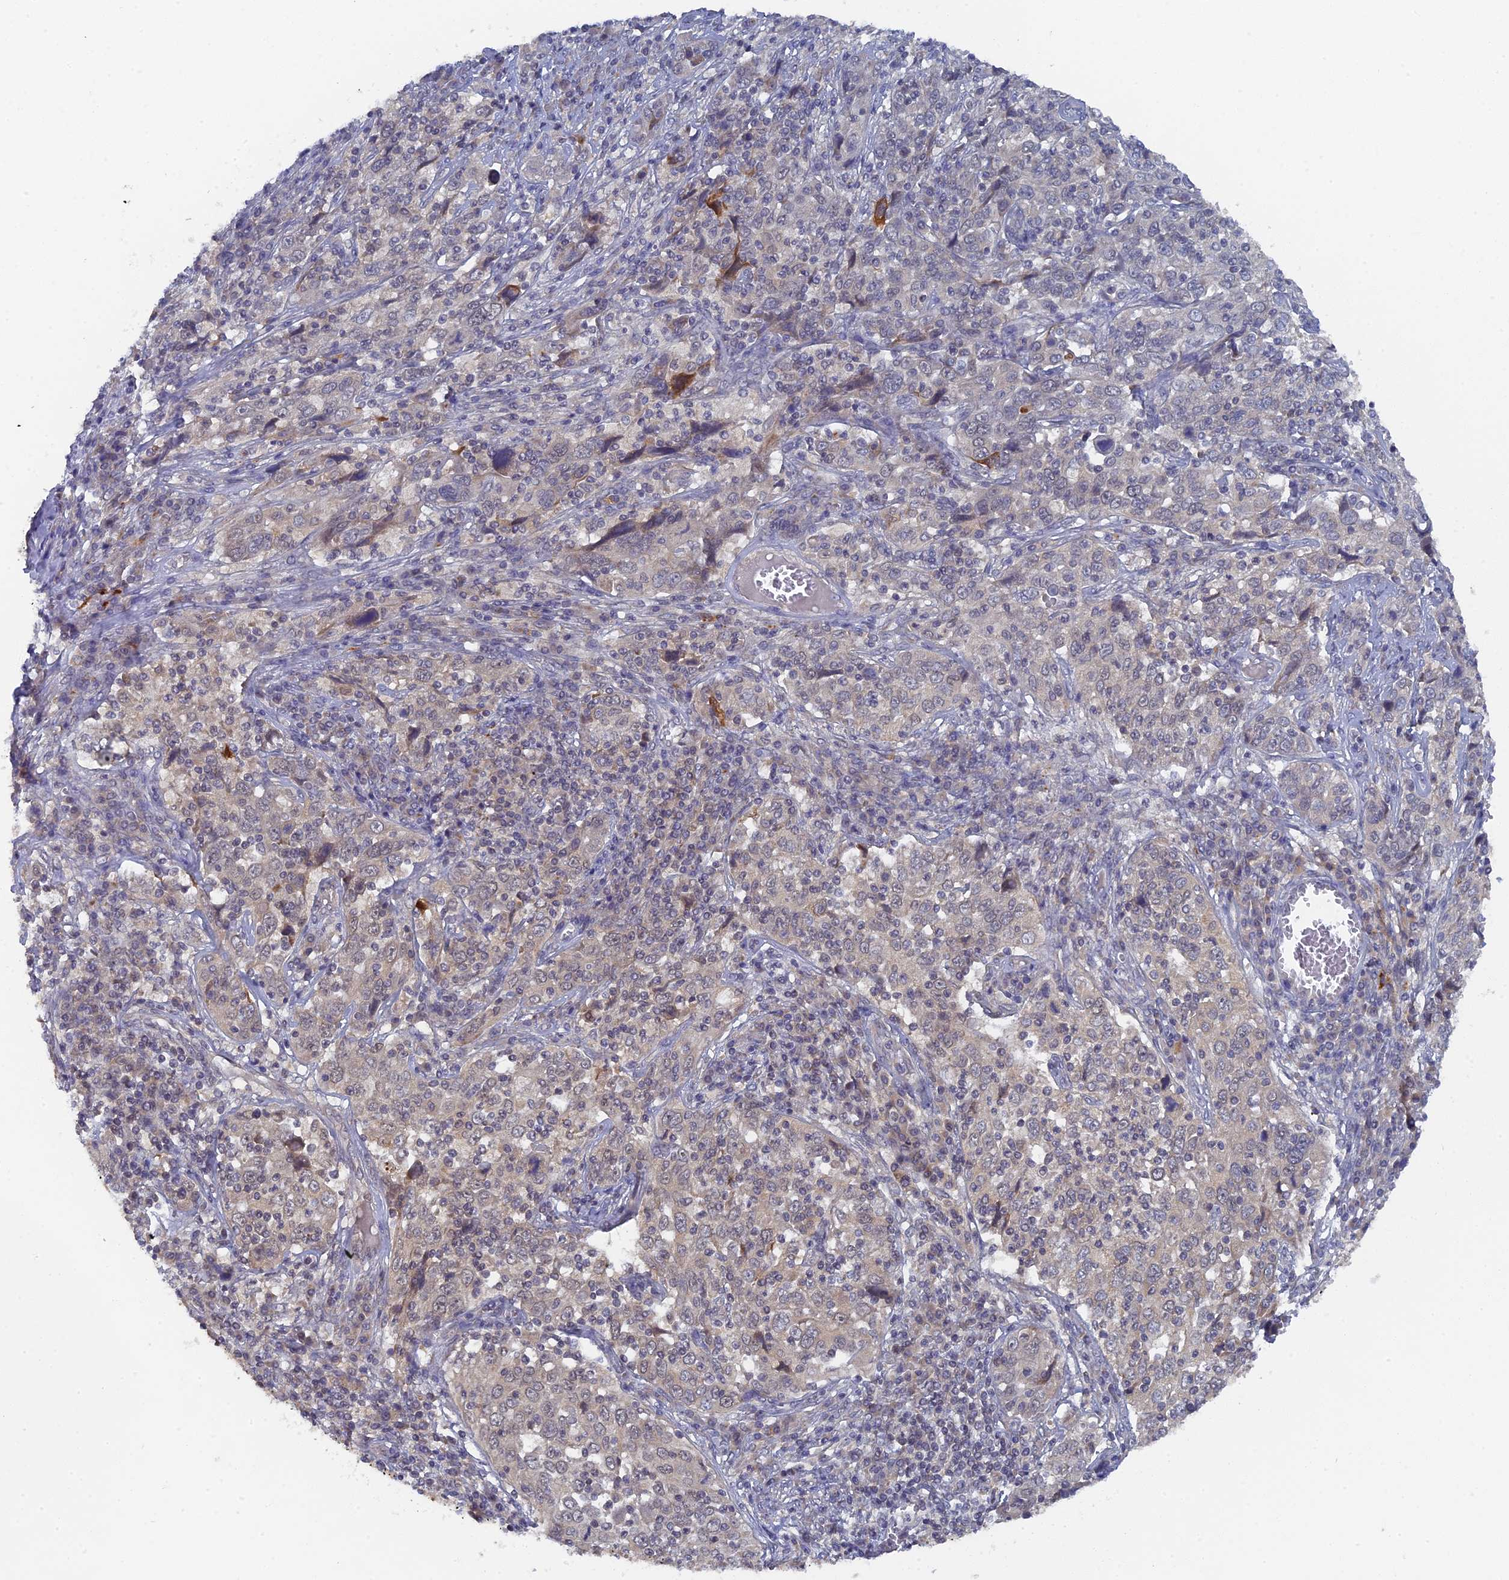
{"staining": {"intensity": "moderate", "quantity": "<25%", "location": "cytoplasmic/membranous"}, "tissue": "cervical cancer", "cell_type": "Tumor cells", "image_type": "cancer", "snomed": [{"axis": "morphology", "description": "Squamous cell carcinoma, NOS"}, {"axis": "topography", "description": "Cervix"}], "caption": "This is an image of IHC staining of cervical squamous cell carcinoma, which shows moderate expression in the cytoplasmic/membranous of tumor cells.", "gene": "MIGA2", "patient": {"sex": "female", "age": 46}}